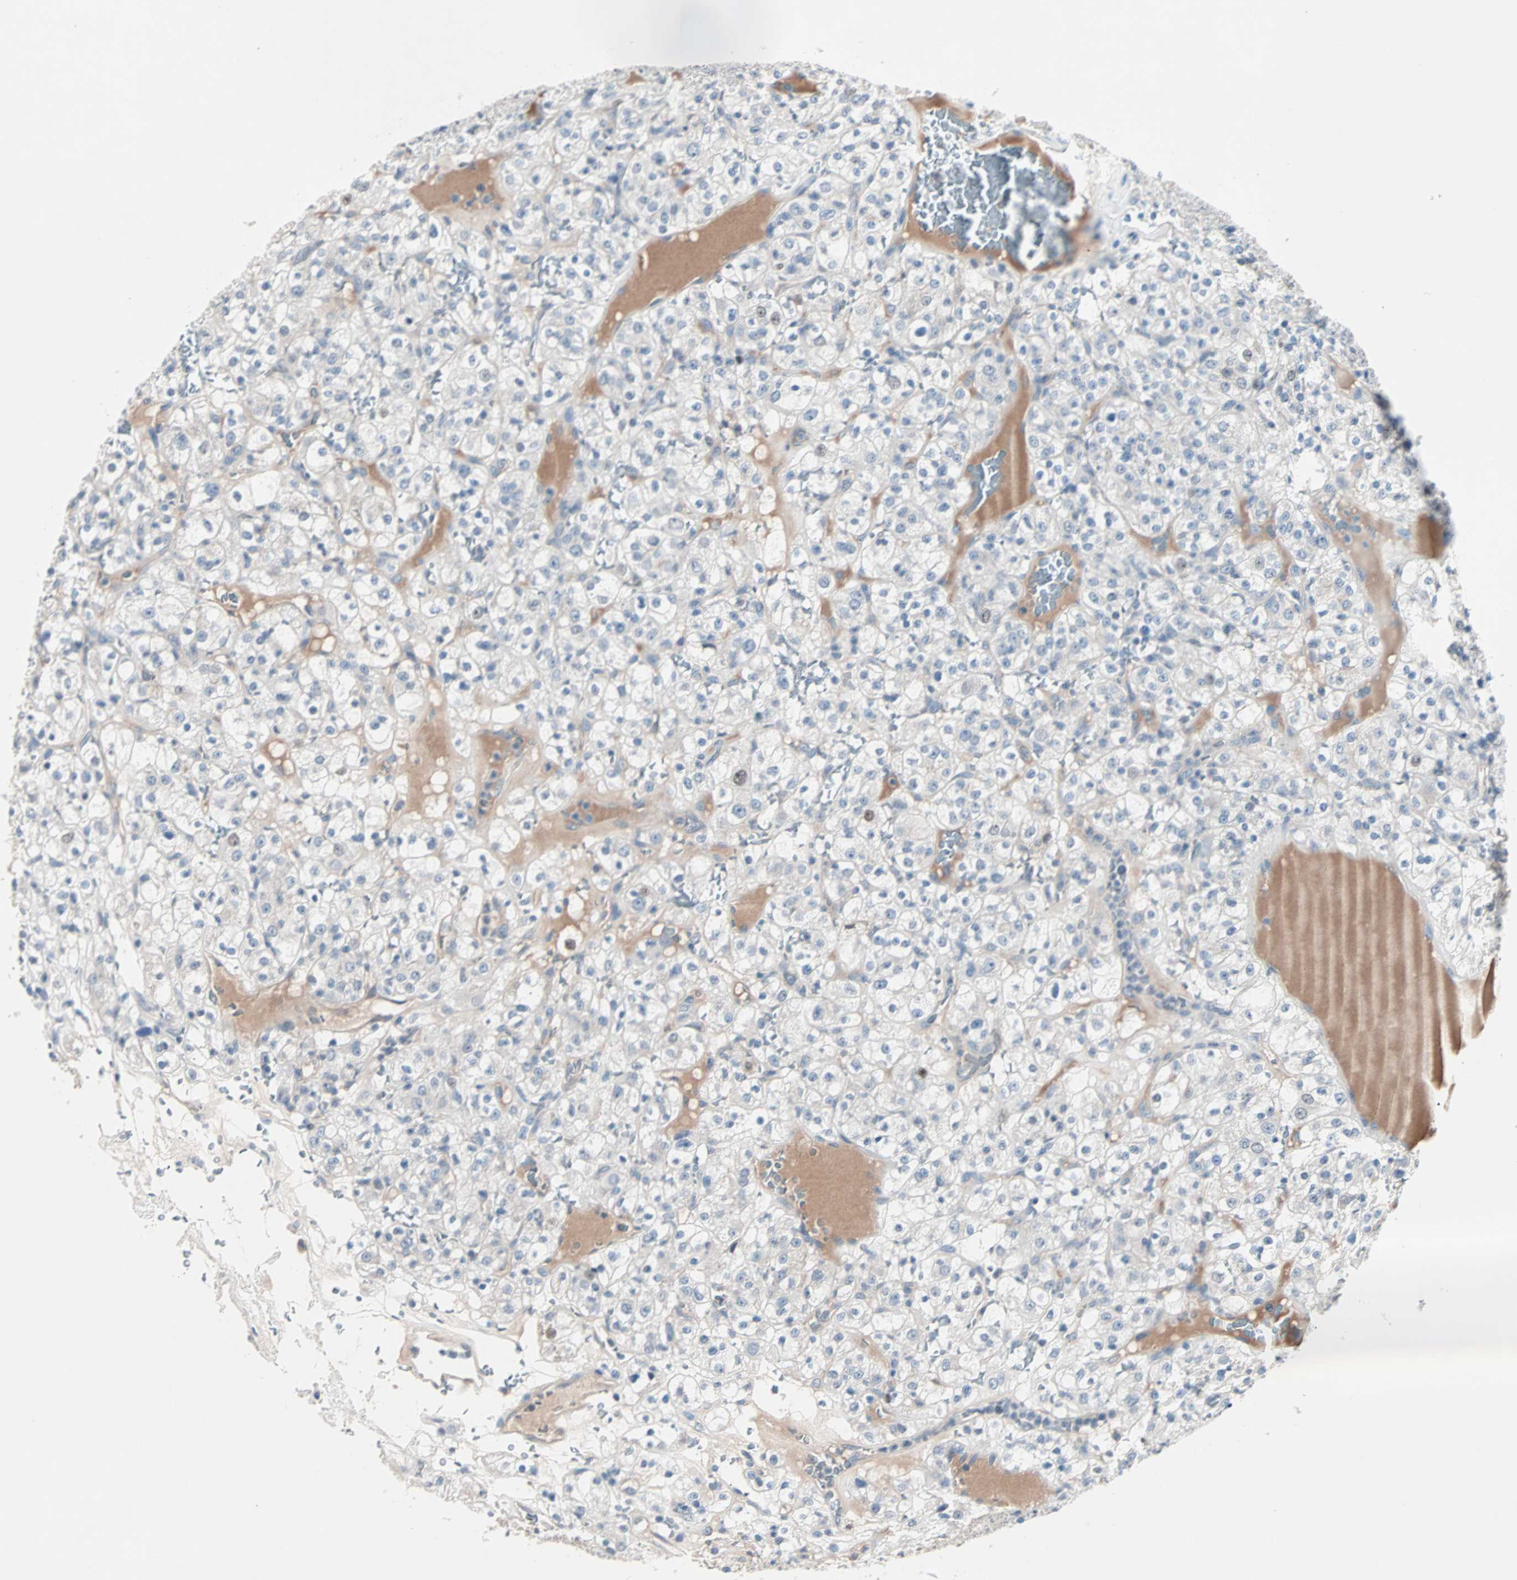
{"staining": {"intensity": "negative", "quantity": "none", "location": "none"}, "tissue": "renal cancer", "cell_type": "Tumor cells", "image_type": "cancer", "snomed": [{"axis": "morphology", "description": "Normal tissue, NOS"}, {"axis": "morphology", "description": "Adenocarcinoma, NOS"}, {"axis": "topography", "description": "Kidney"}], "caption": "Immunohistochemistry (IHC) image of neoplastic tissue: human adenocarcinoma (renal) stained with DAB shows no significant protein expression in tumor cells.", "gene": "CCNE2", "patient": {"sex": "female", "age": 72}}